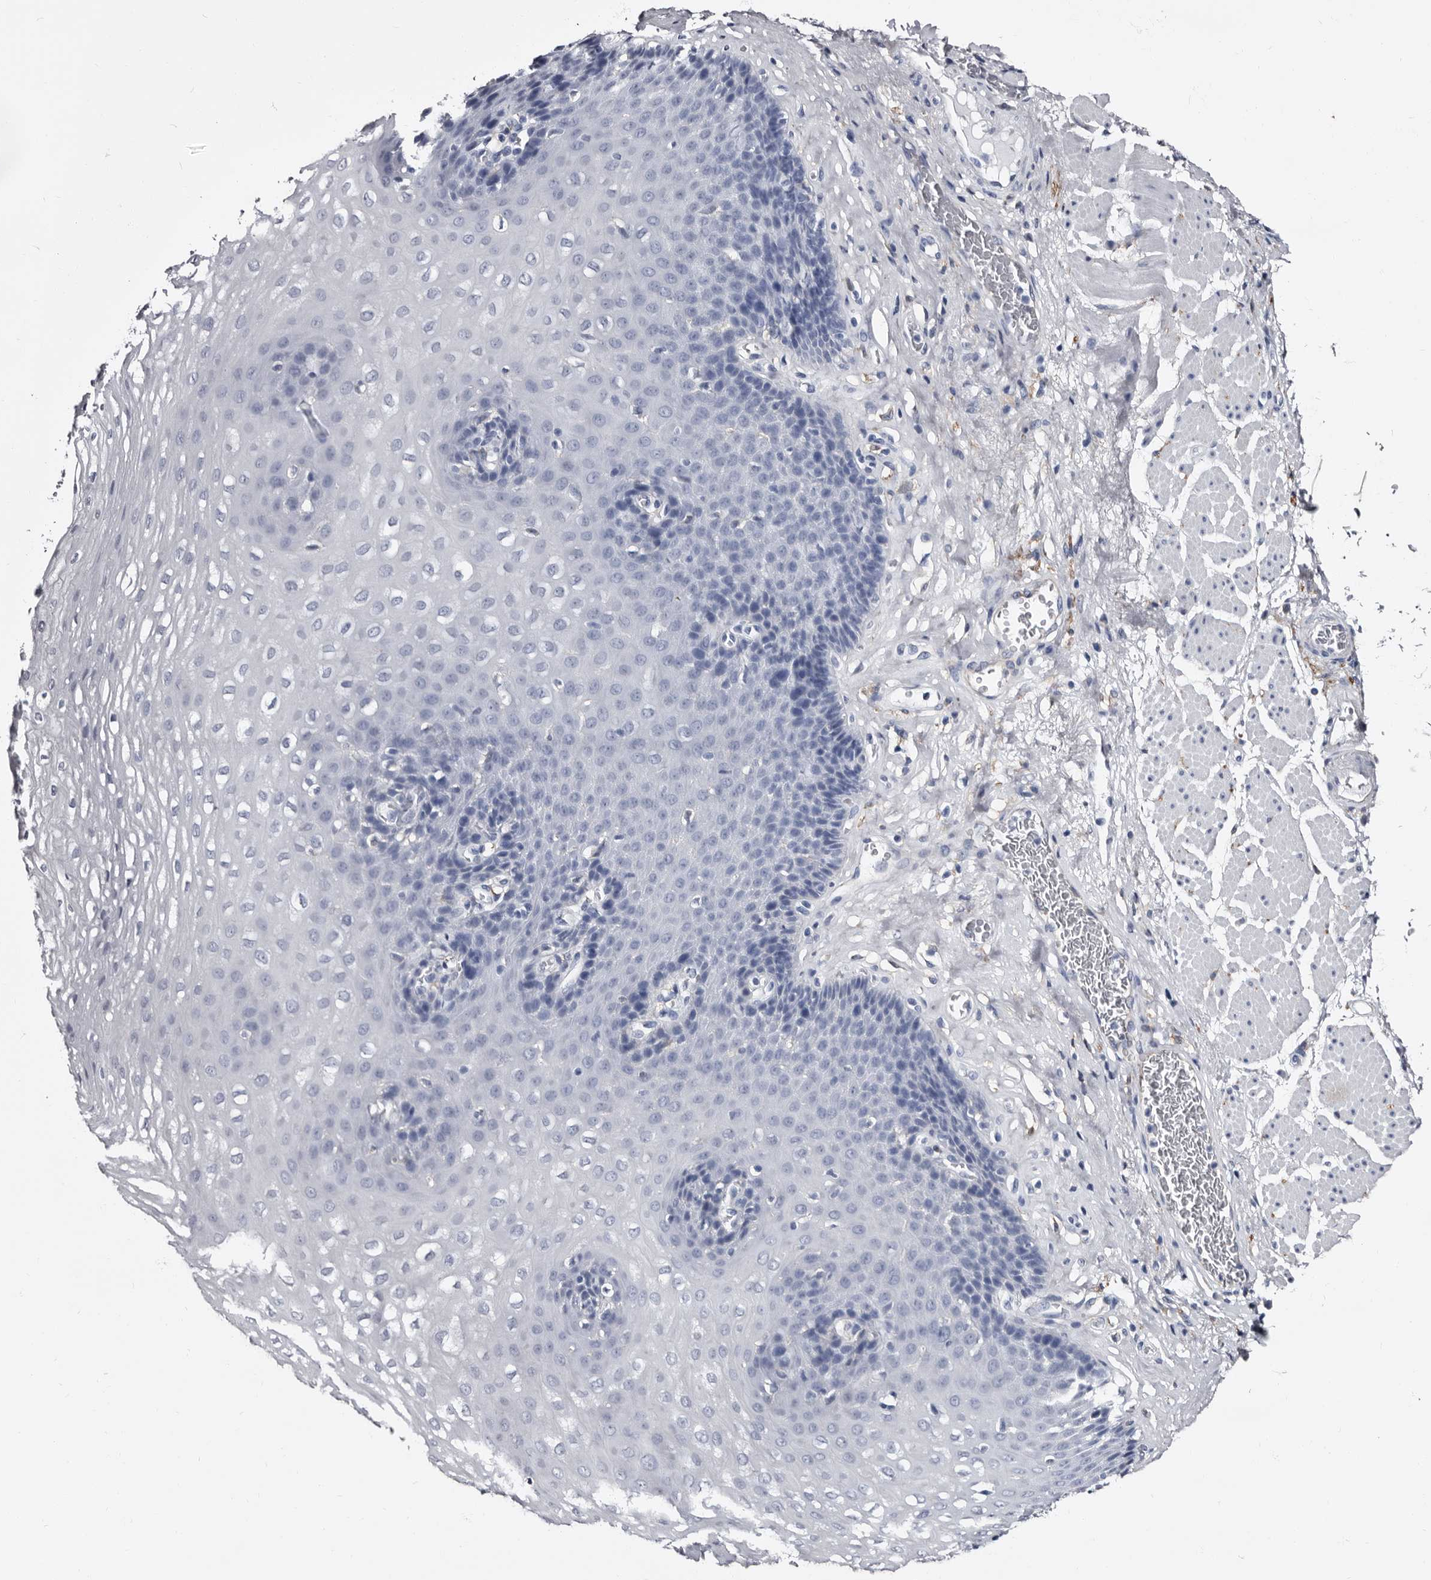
{"staining": {"intensity": "negative", "quantity": "none", "location": "none"}, "tissue": "esophagus", "cell_type": "Squamous epithelial cells", "image_type": "normal", "snomed": [{"axis": "morphology", "description": "Normal tissue, NOS"}, {"axis": "topography", "description": "Esophagus"}], "caption": "Protein analysis of benign esophagus reveals no significant expression in squamous epithelial cells. (Stains: DAB (3,3'-diaminobenzidine) immunohistochemistry with hematoxylin counter stain, Microscopy: brightfield microscopy at high magnification).", "gene": "EPB41L3", "patient": {"sex": "female", "age": 66}}